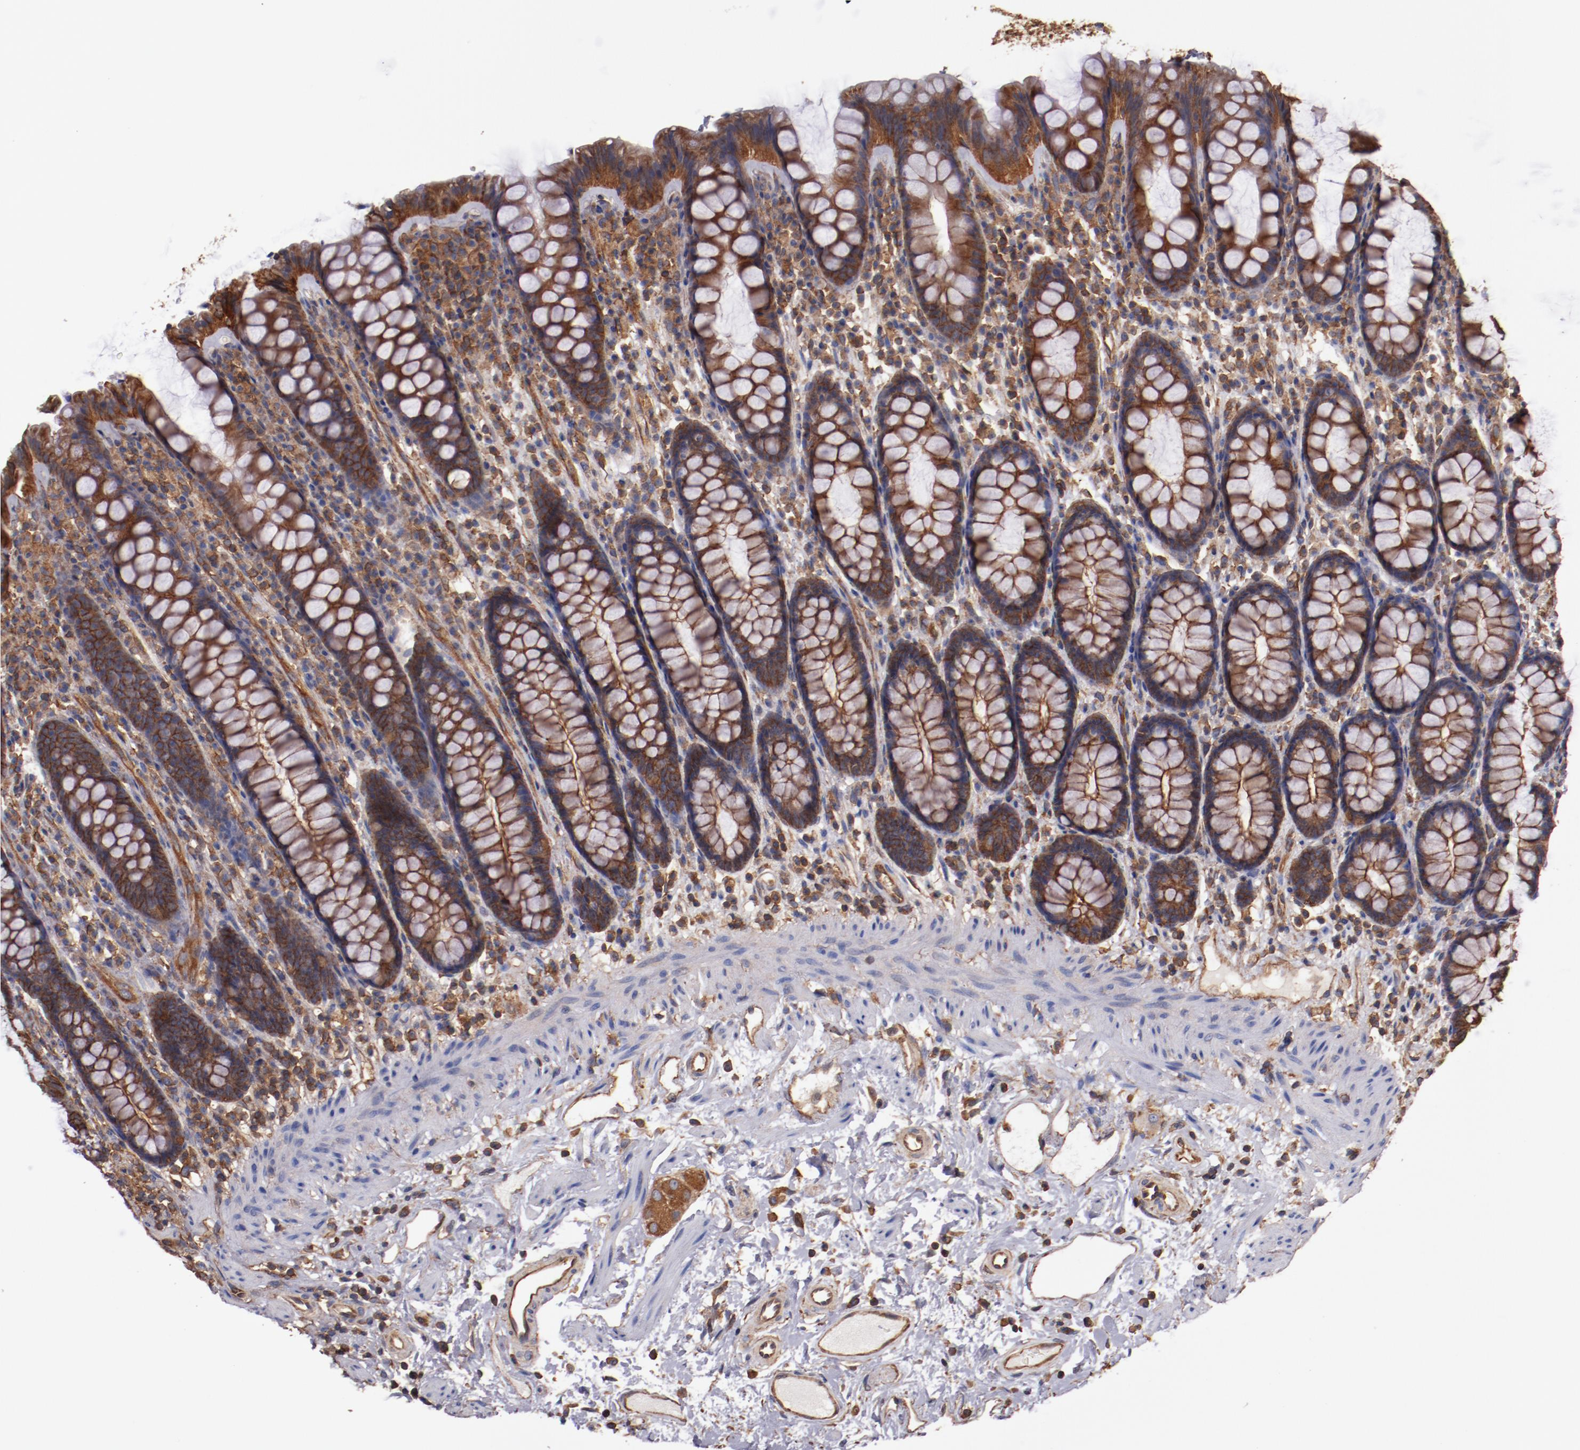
{"staining": {"intensity": "strong", "quantity": ">75%", "location": "cytoplasmic/membranous"}, "tissue": "rectum", "cell_type": "Glandular cells", "image_type": "normal", "snomed": [{"axis": "morphology", "description": "Normal tissue, NOS"}, {"axis": "topography", "description": "Rectum"}], "caption": "Immunohistochemistry (IHC) (DAB) staining of unremarkable rectum reveals strong cytoplasmic/membranous protein expression in about >75% of glandular cells. Nuclei are stained in blue.", "gene": "TMOD3", "patient": {"sex": "male", "age": 92}}